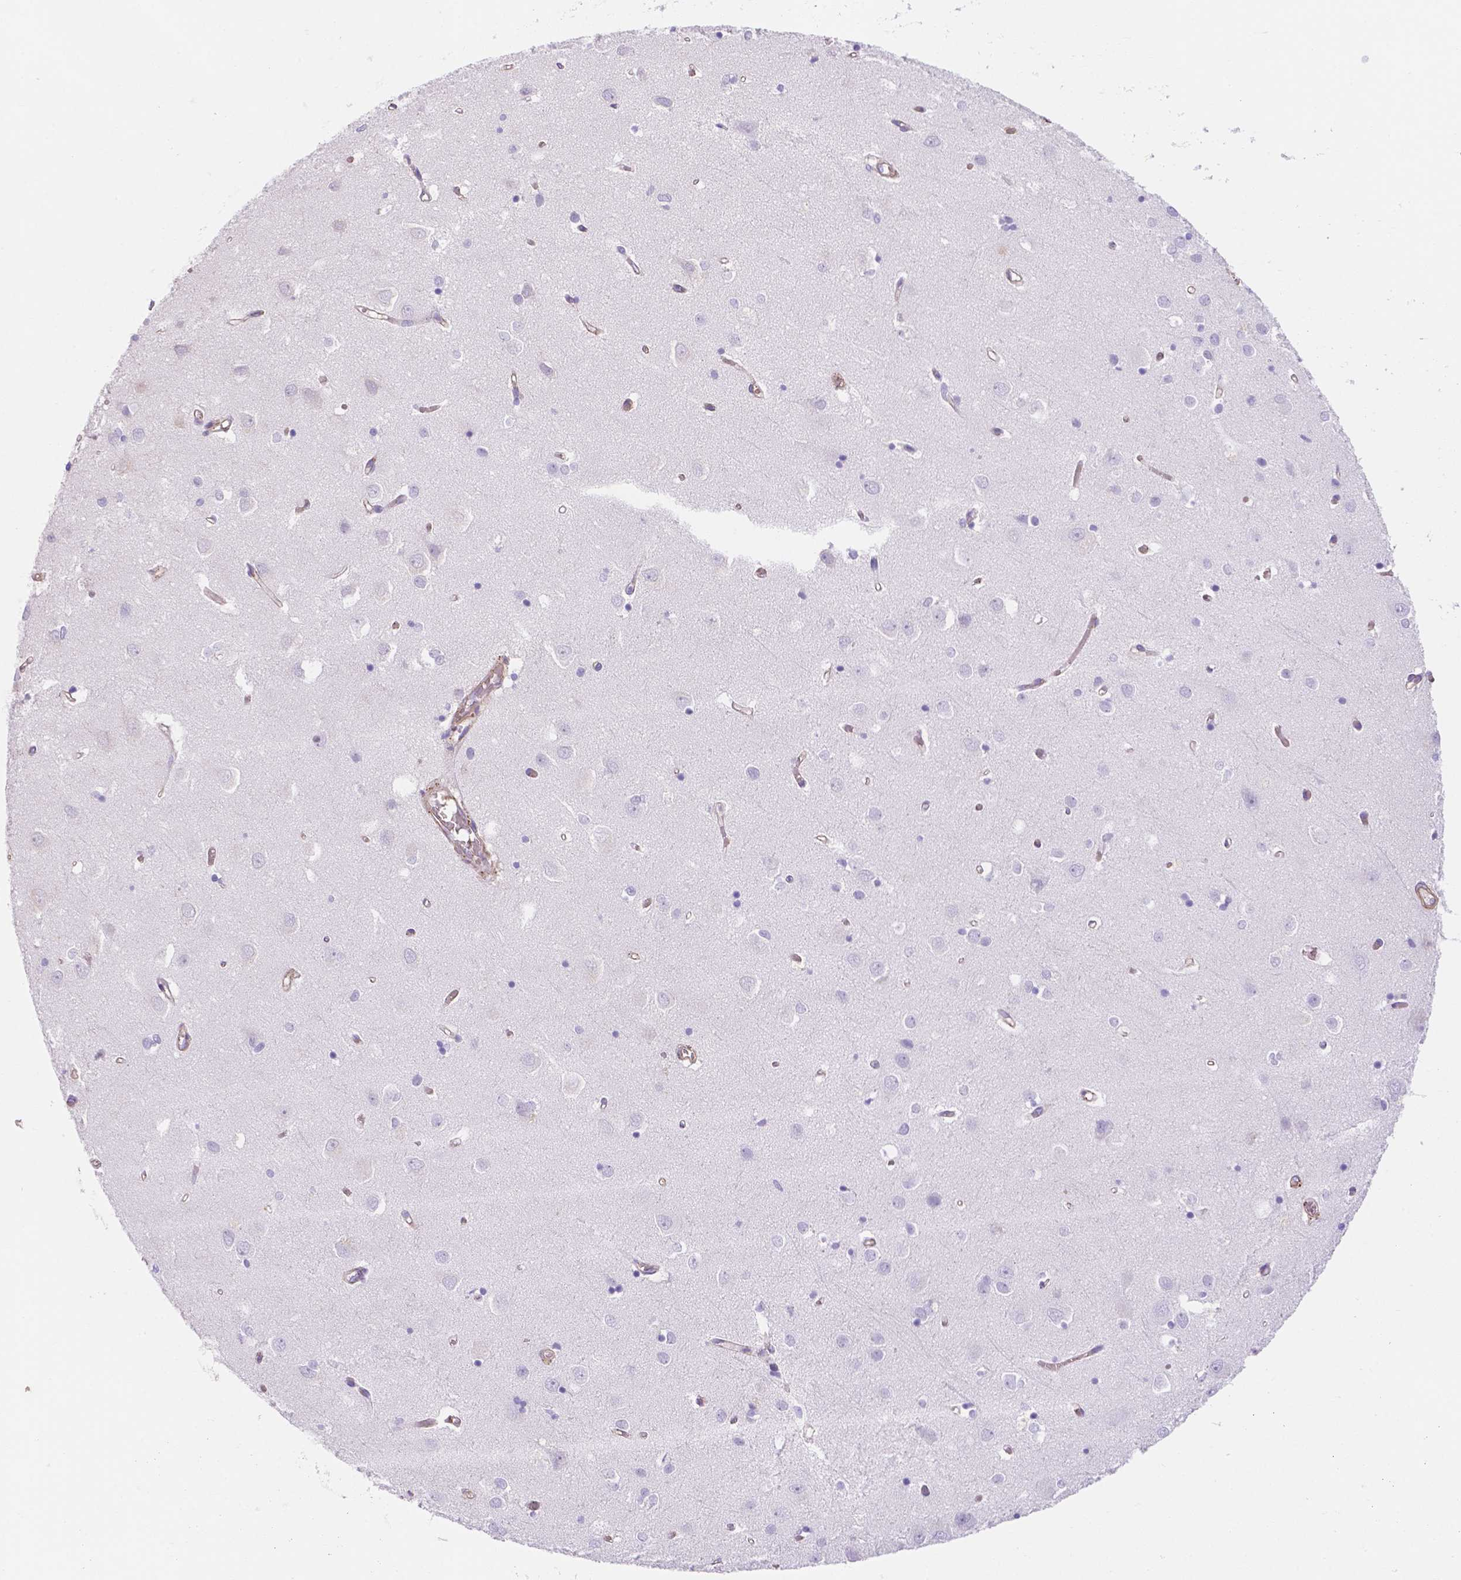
{"staining": {"intensity": "weak", "quantity": ">75%", "location": "cytoplasmic/membranous"}, "tissue": "cerebral cortex", "cell_type": "Endothelial cells", "image_type": "normal", "snomed": [{"axis": "morphology", "description": "Normal tissue, NOS"}, {"axis": "topography", "description": "Cerebral cortex"}], "caption": "The histopathology image reveals immunohistochemical staining of unremarkable cerebral cortex. There is weak cytoplasmic/membranous expression is seen in about >75% of endothelial cells.", "gene": "SLC40A1", "patient": {"sex": "male", "age": 70}}